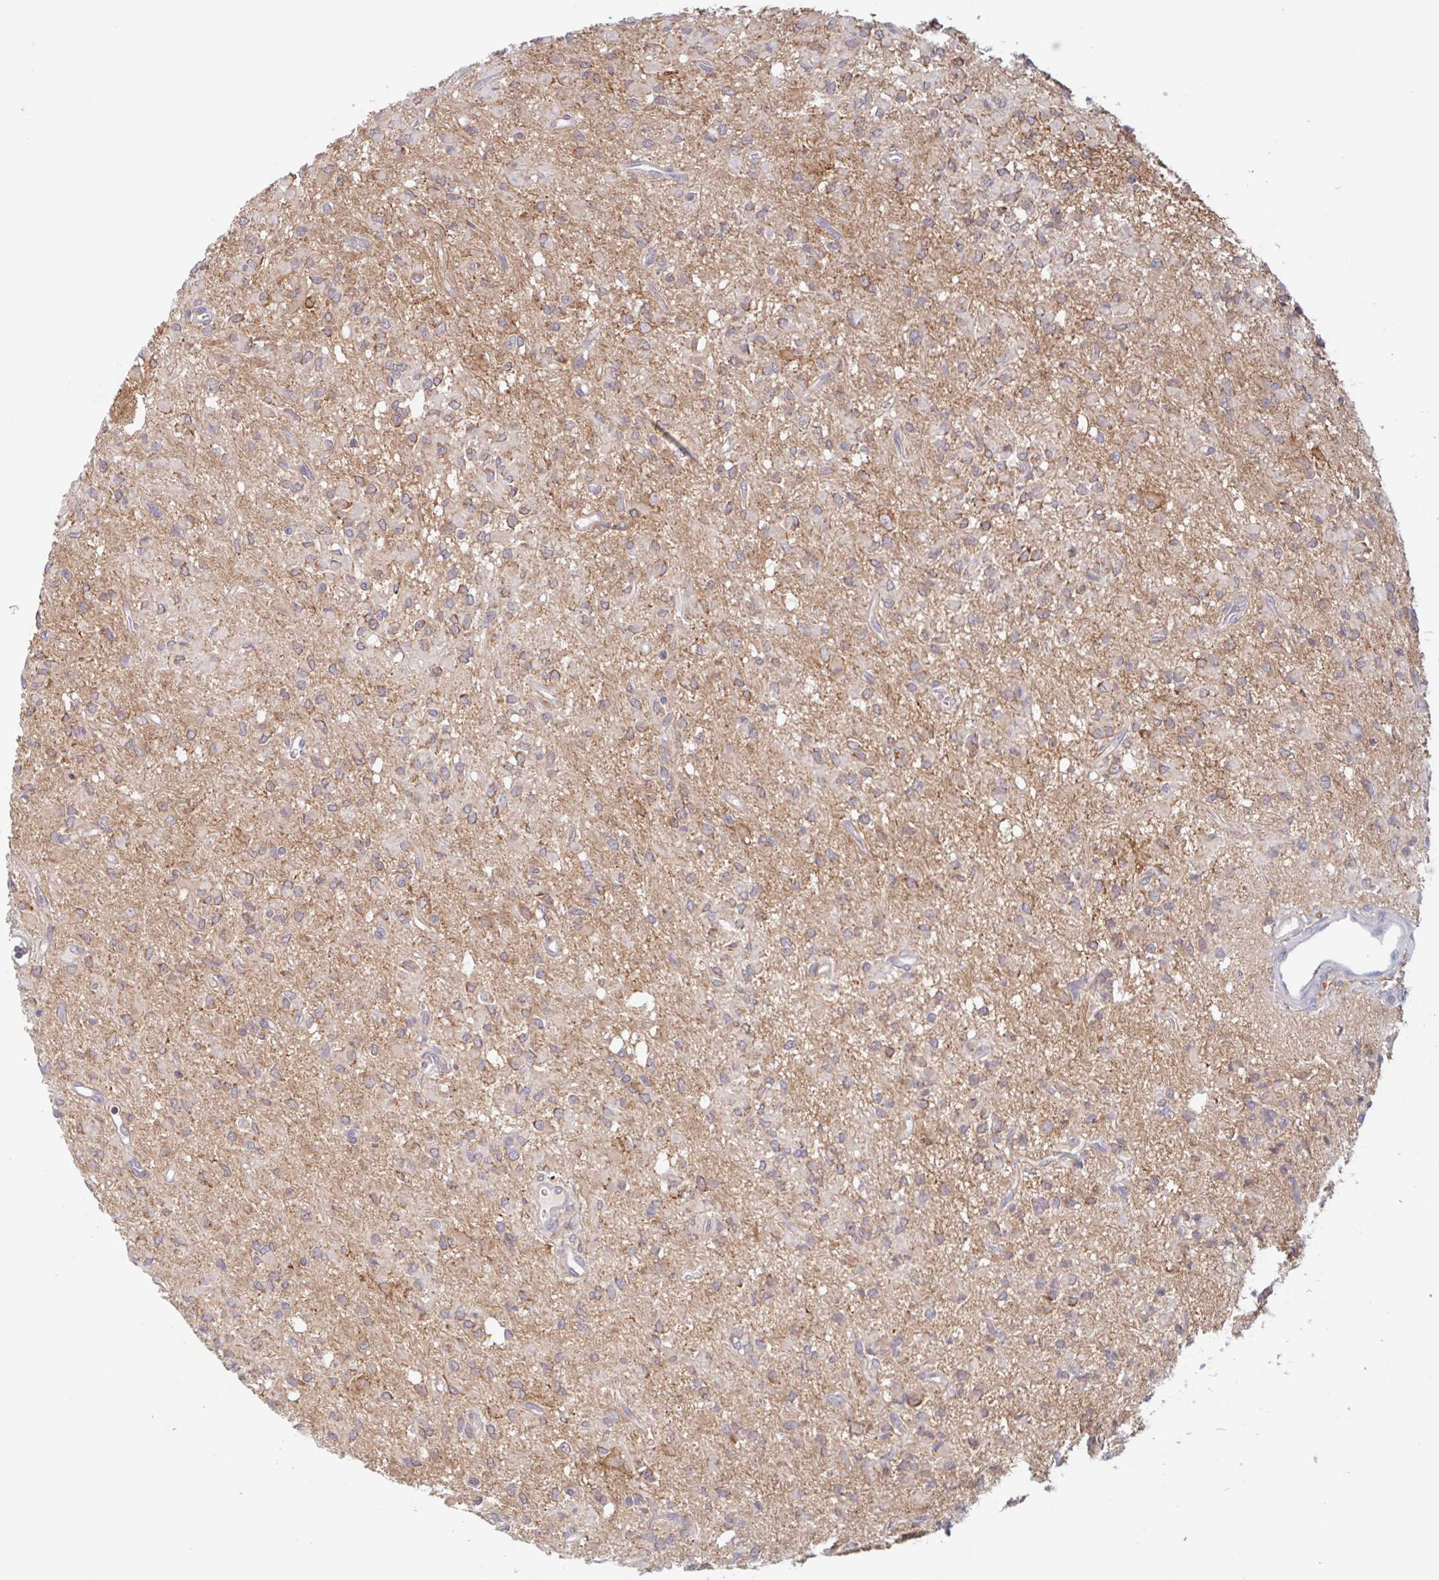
{"staining": {"intensity": "weak", "quantity": "<25%", "location": "cytoplasmic/membranous"}, "tissue": "glioma", "cell_type": "Tumor cells", "image_type": "cancer", "snomed": [{"axis": "morphology", "description": "Glioma, malignant, Low grade"}, {"axis": "topography", "description": "Brain"}], "caption": "Glioma stained for a protein using immunohistochemistry exhibits no positivity tumor cells.", "gene": "SURF1", "patient": {"sex": "female", "age": 33}}